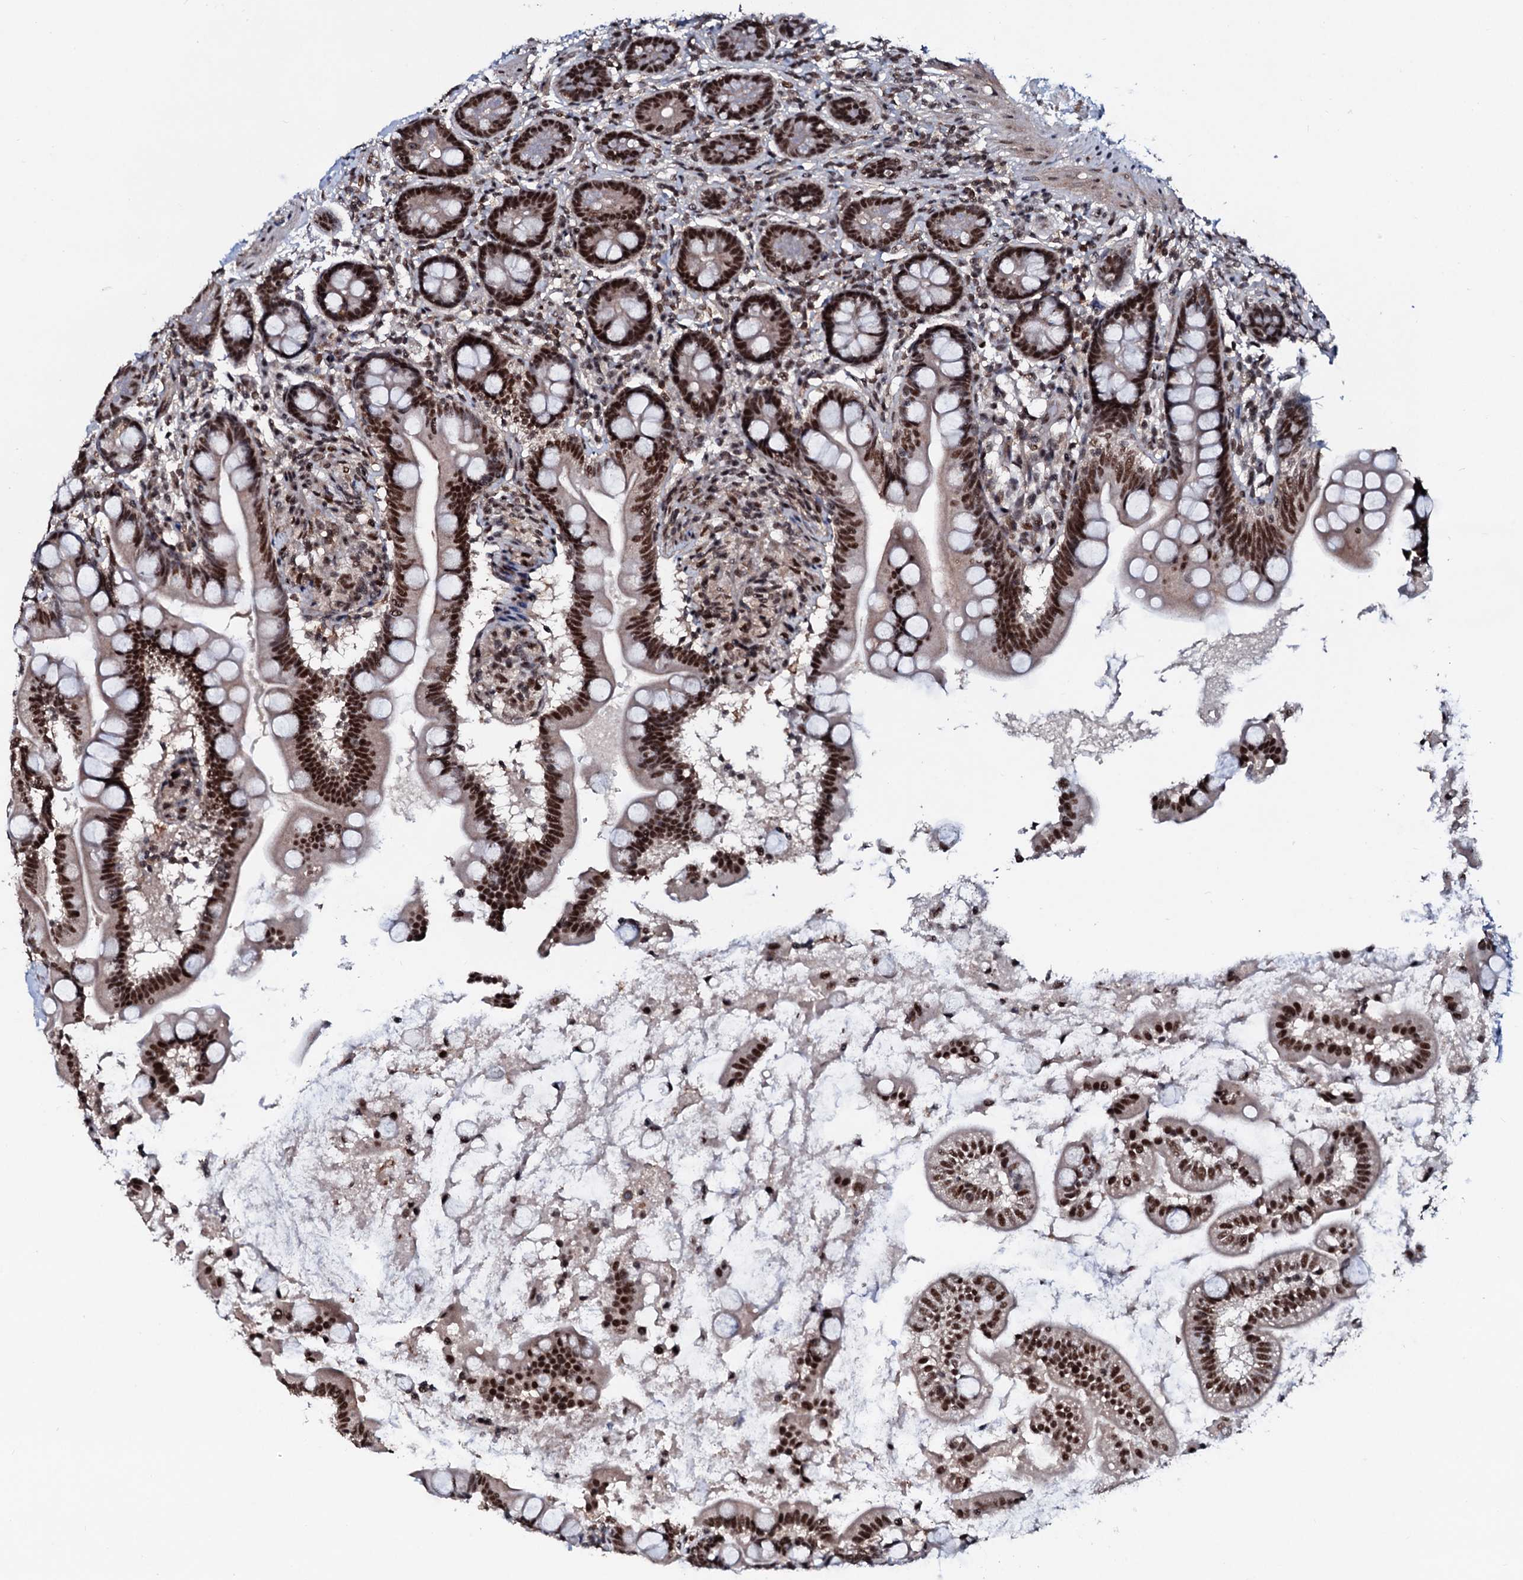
{"staining": {"intensity": "strong", "quantity": ">75%", "location": "nuclear"}, "tissue": "small intestine", "cell_type": "Glandular cells", "image_type": "normal", "snomed": [{"axis": "morphology", "description": "Normal tissue, NOS"}, {"axis": "topography", "description": "Small intestine"}], "caption": "The photomicrograph shows staining of unremarkable small intestine, revealing strong nuclear protein staining (brown color) within glandular cells.", "gene": "PRPF18", "patient": {"sex": "female", "age": 64}}